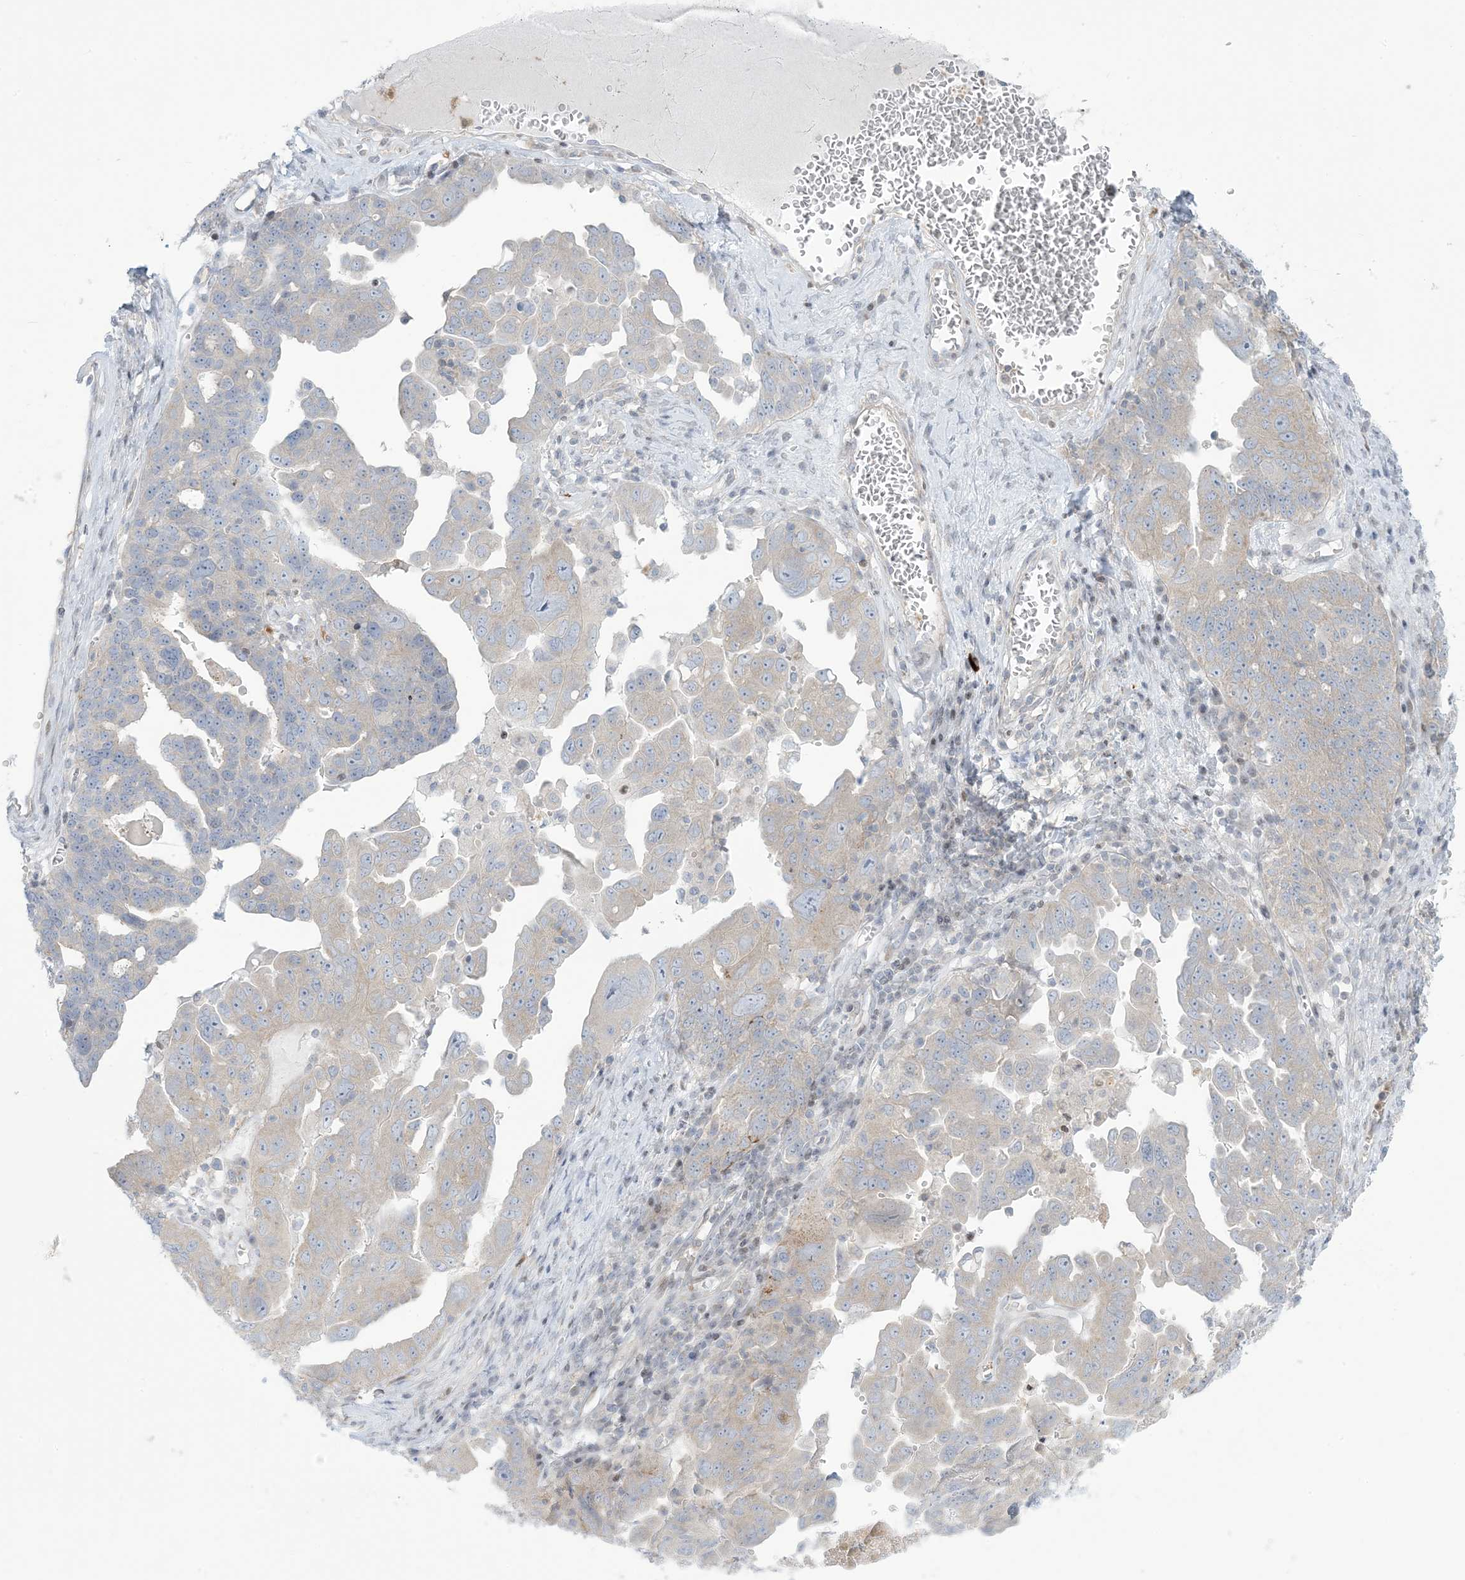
{"staining": {"intensity": "negative", "quantity": "none", "location": "none"}, "tissue": "ovarian cancer", "cell_type": "Tumor cells", "image_type": "cancer", "snomed": [{"axis": "morphology", "description": "Carcinoma, endometroid"}, {"axis": "topography", "description": "Ovary"}], "caption": "Immunohistochemical staining of human endometroid carcinoma (ovarian) displays no significant expression in tumor cells. (DAB (3,3'-diaminobenzidine) immunohistochemistry, high magnification).", "gene": "AFTPH", "patient": {"sex": "female", "age": 62}}